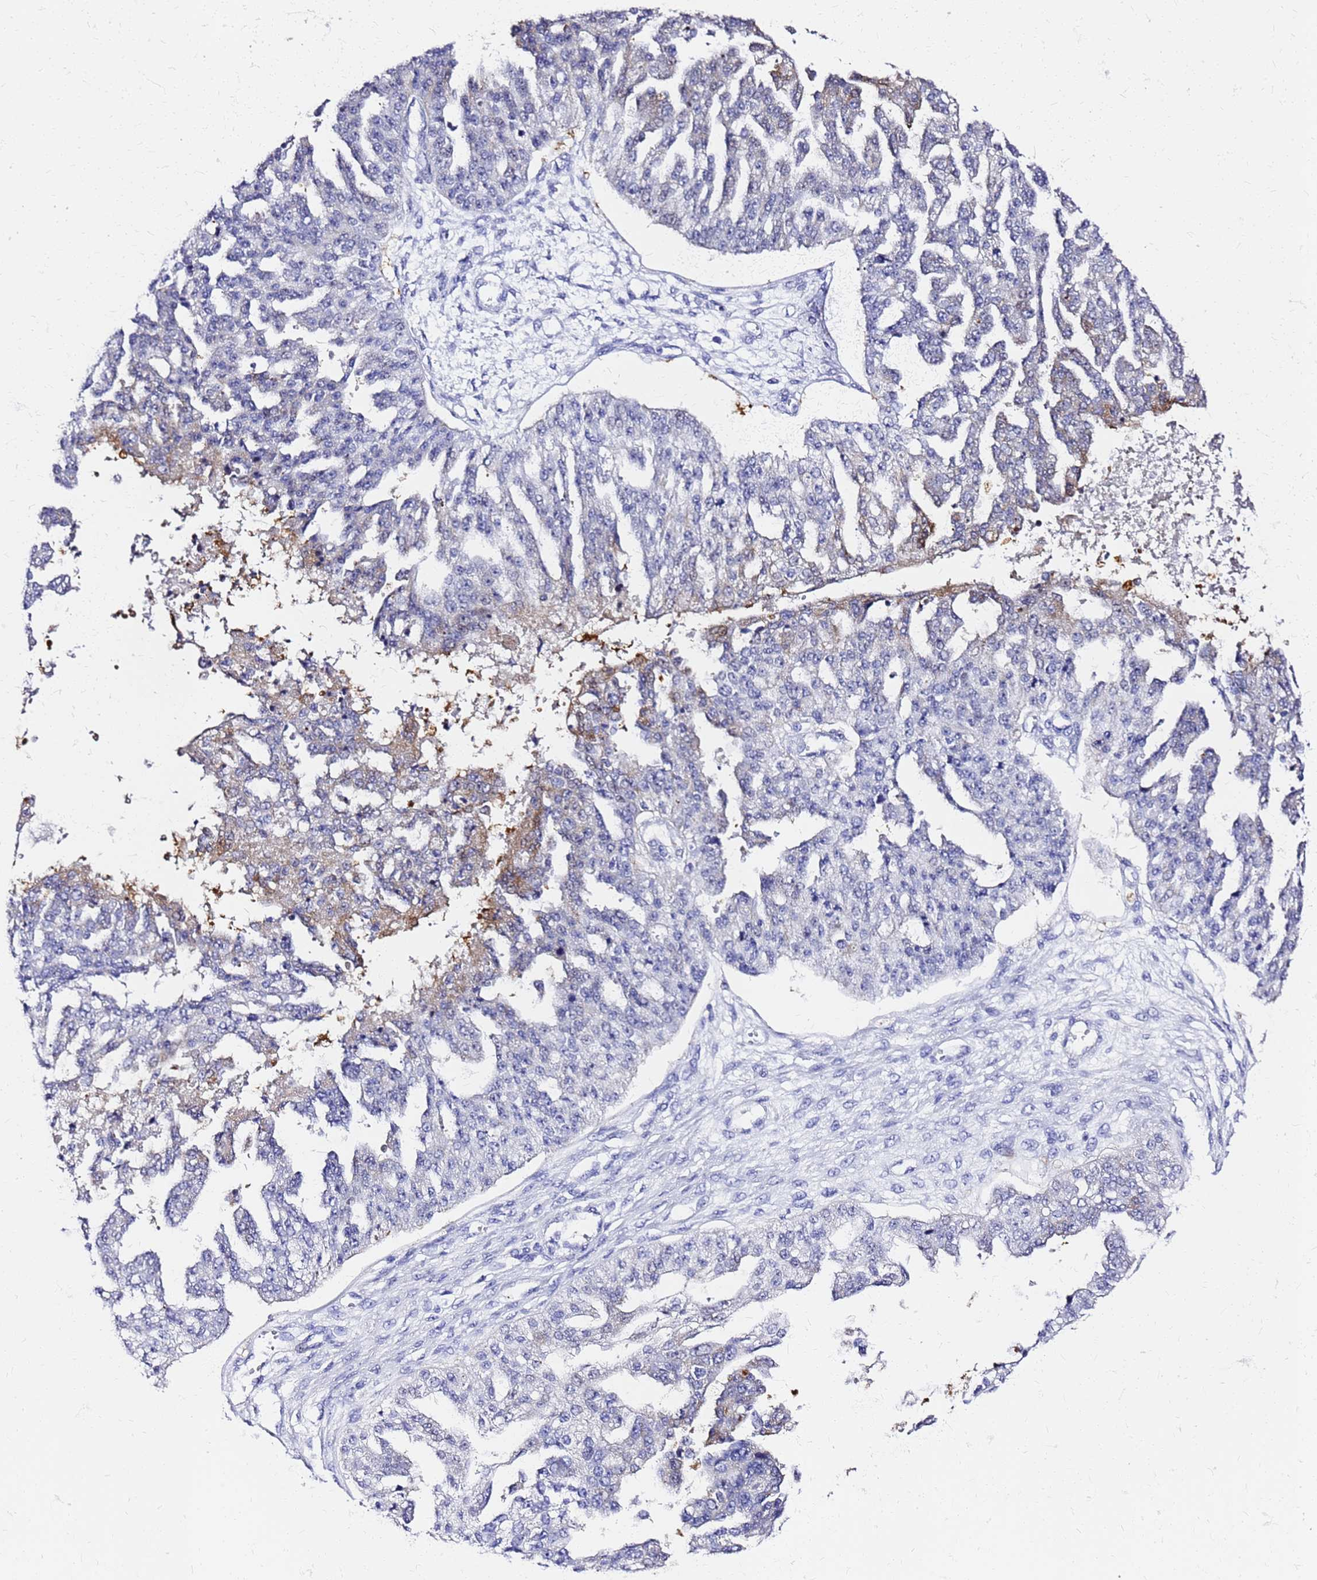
{"staining": {"intensity": "moderate", "quantity": "<25%", "location": "cytoplasmic/membranous"}, "tissue": "ovarian cancer", "cell_type": "Tumor cells", "image_type": "cancer", "snomed": [{"axis": "morphology", "description": "Cystadenocarcinoma, serous, NOS"}, {"axis": "topography", "description": "Ovary"}], "caption": "Tumor cells display moderate cytoplasmic/membranous staining in about <25% of cells in serous cystadenocarcinoma (ovarian). The staining was performed using DAB (3,3'-diaminobenzidine) to visualize the protein expression in brown, while the nuclei were stained in blue with hematoxylin (Magnification: 20x).", "gene": "SMIM21", "patient": {"sex": "female", "age": 58}}